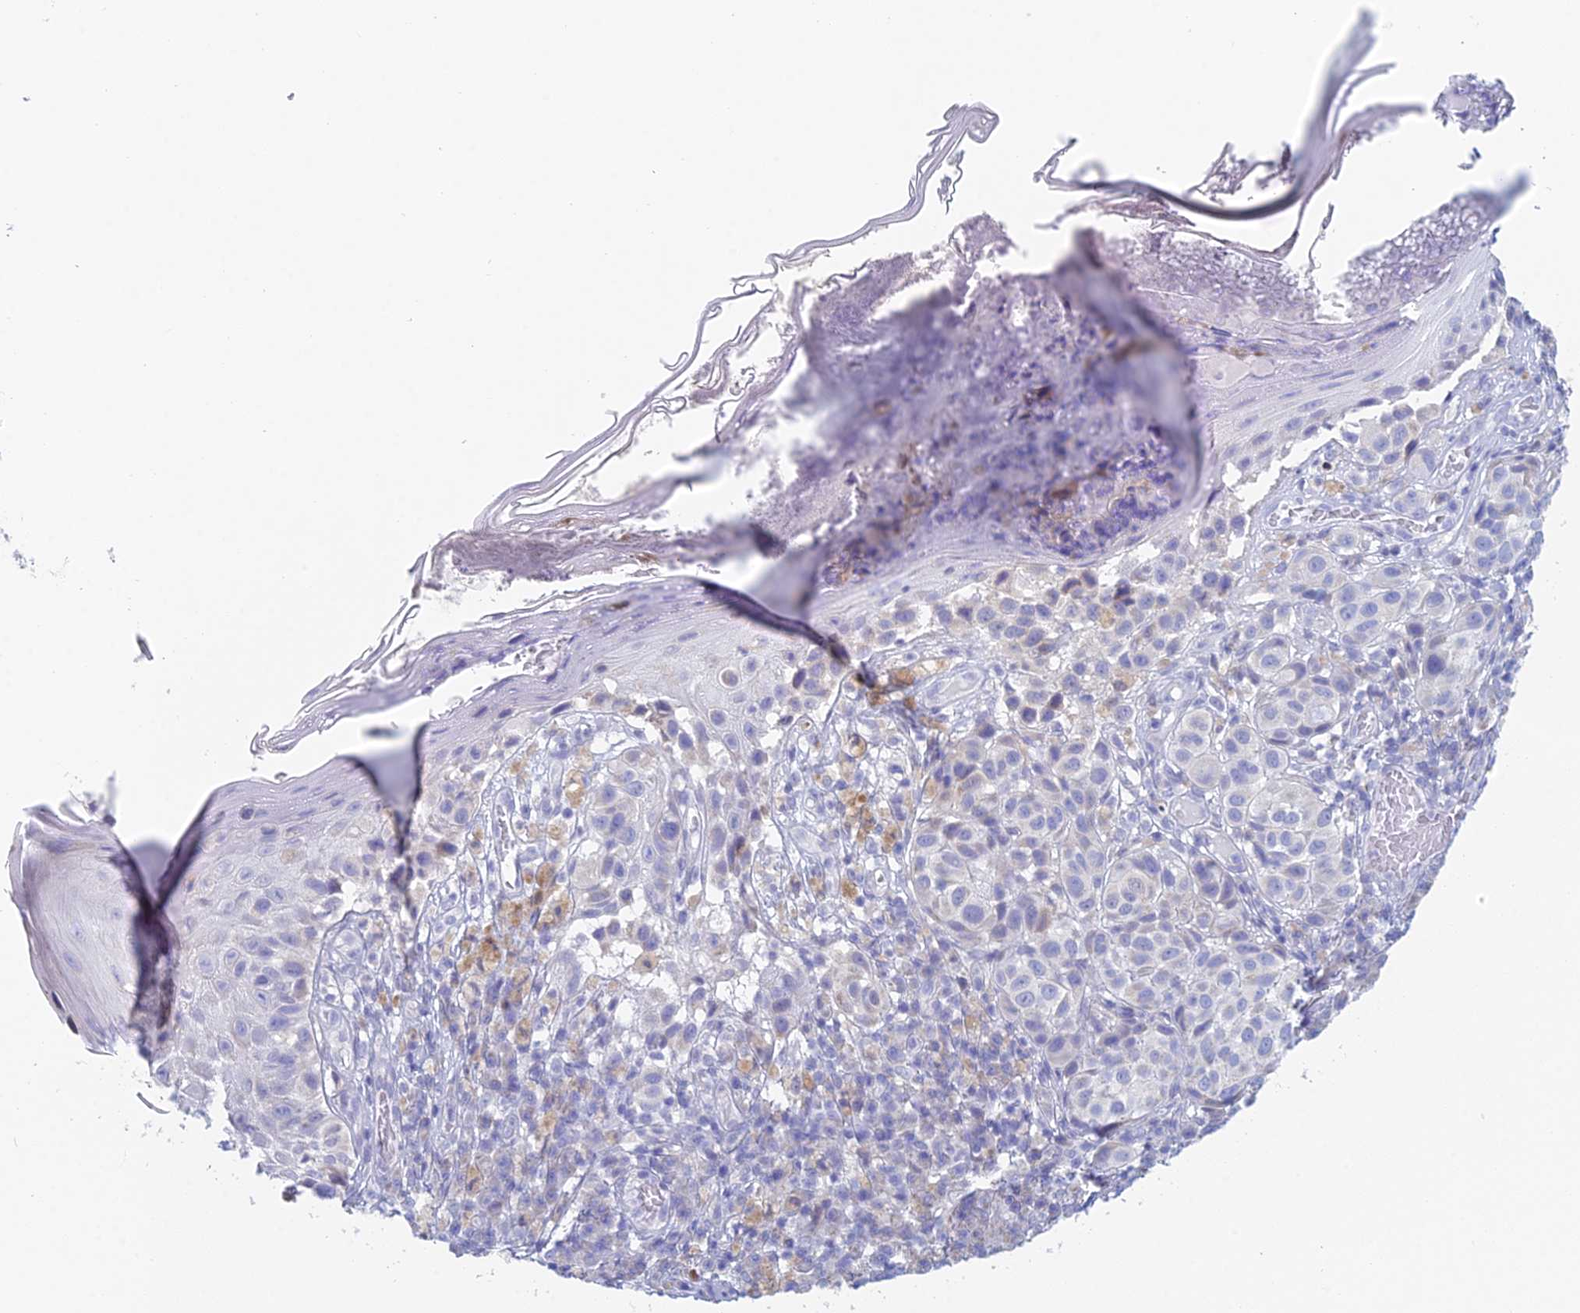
{"staining": {"intensity": "negative", "quantity": "none", "location": "none"}, "tissue": "melanoma", "cell_type": "Tumor cells", "image_type": "cancer", "snomed": [{"axis": "morphology", "description": "Malignant melanoma, NOS"}, {"axis": "topography", "description": "Skin"}], "caption": "DAB (3,3'-diaminobenzidine) immunohistochemical staining of human melanoma reveals no significant staining in tumor cells.", "gene": "ACSM1", "patient": {"sex": "male", "age": 38}}